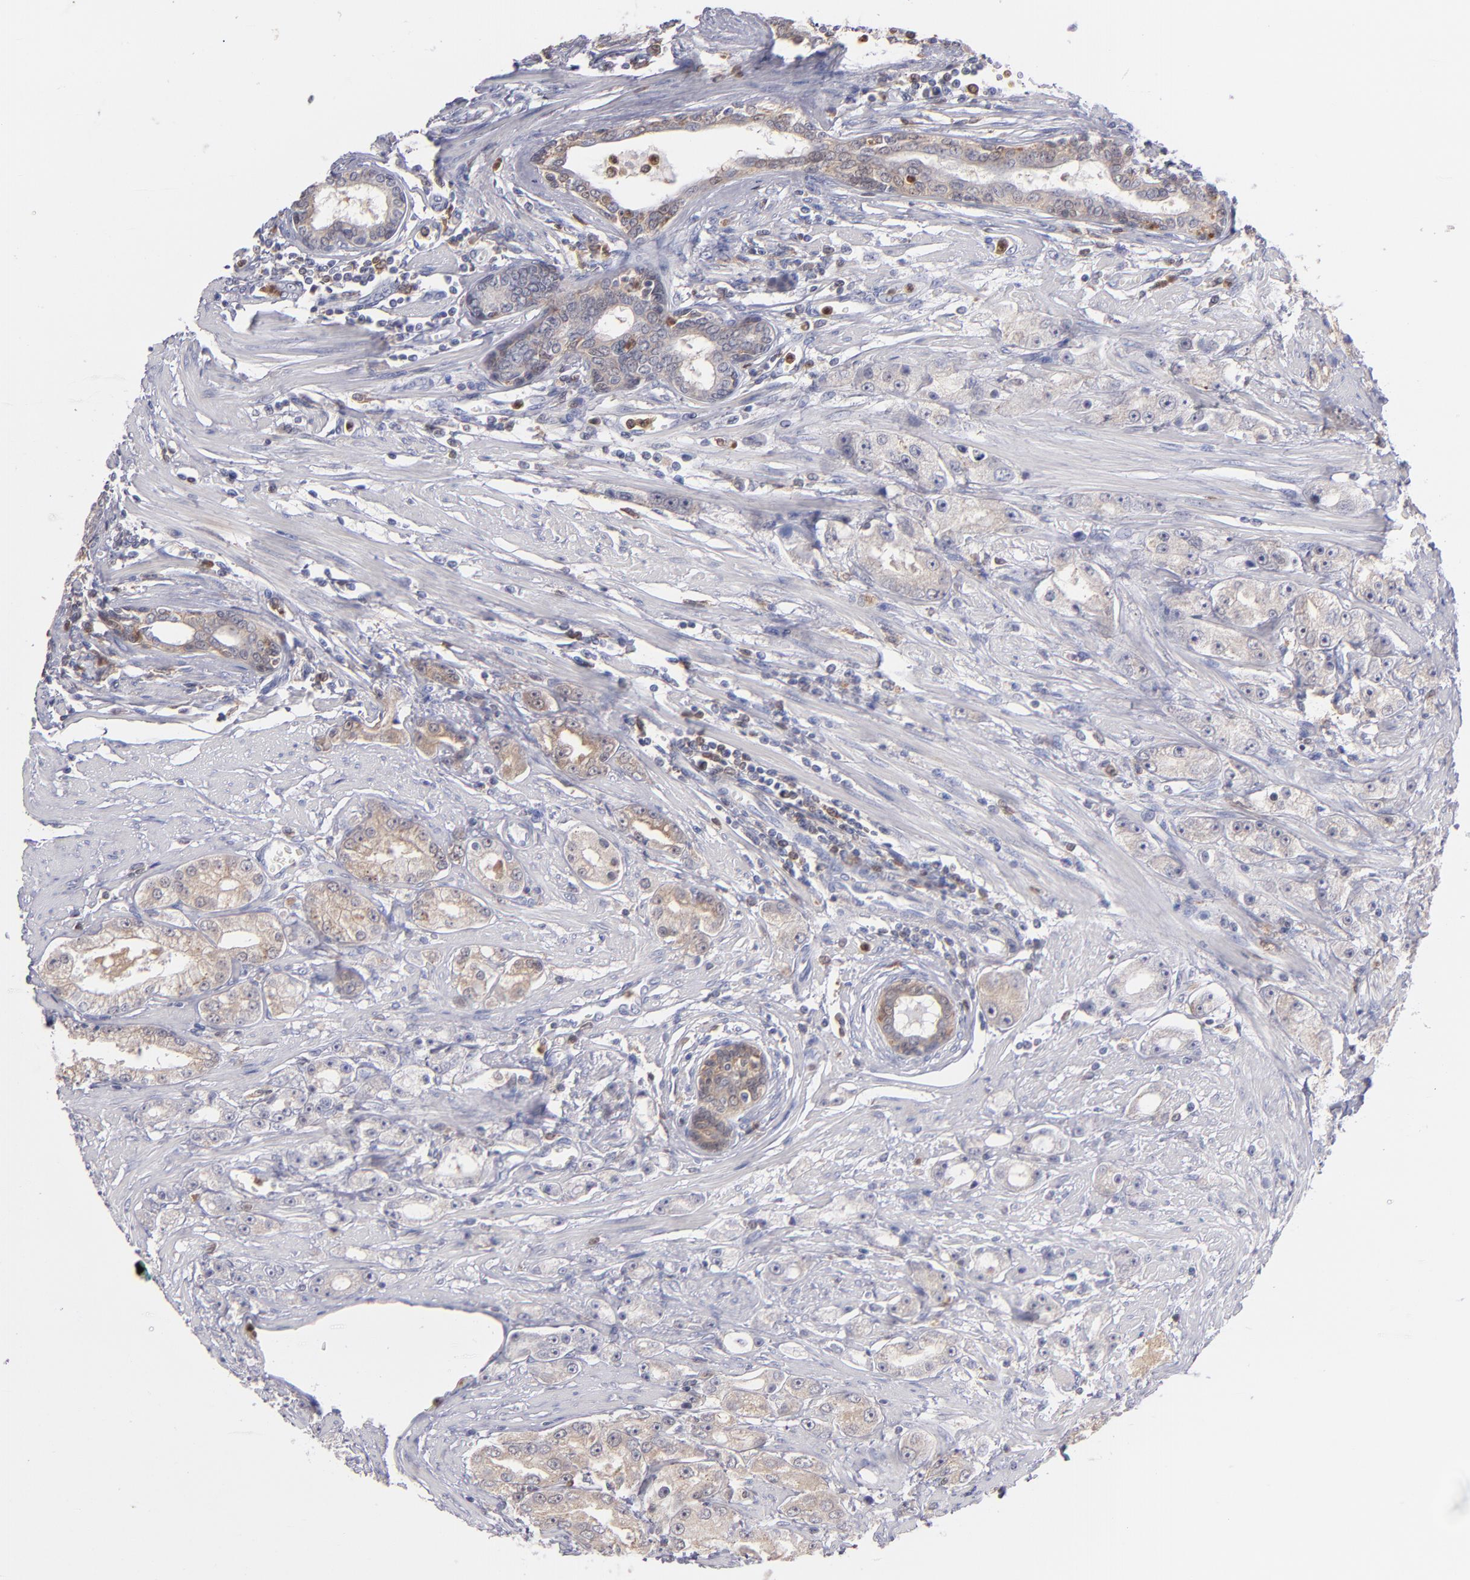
{"staining": {"intensity": "weak", "quantity": "<25%", "location": "cytoplasmic/membranous"}, "tissue": "prostate cancer", "cell_type": "Tumor cells", "image_type": "cancer", "snomed": [{"axis": "morphology", "description": "Adenocarcinoma, Medium grade"}, {"axis": "topography", "description": "Prostate"}], "caption": "A high-resolution micrograph shows immunohistochemistry (IHC) staining of prostate cancer, which exhibits no significant expression in tumor cells.", "gene": "PRKCD", "patient": {"sex": "male", "age": 72}}